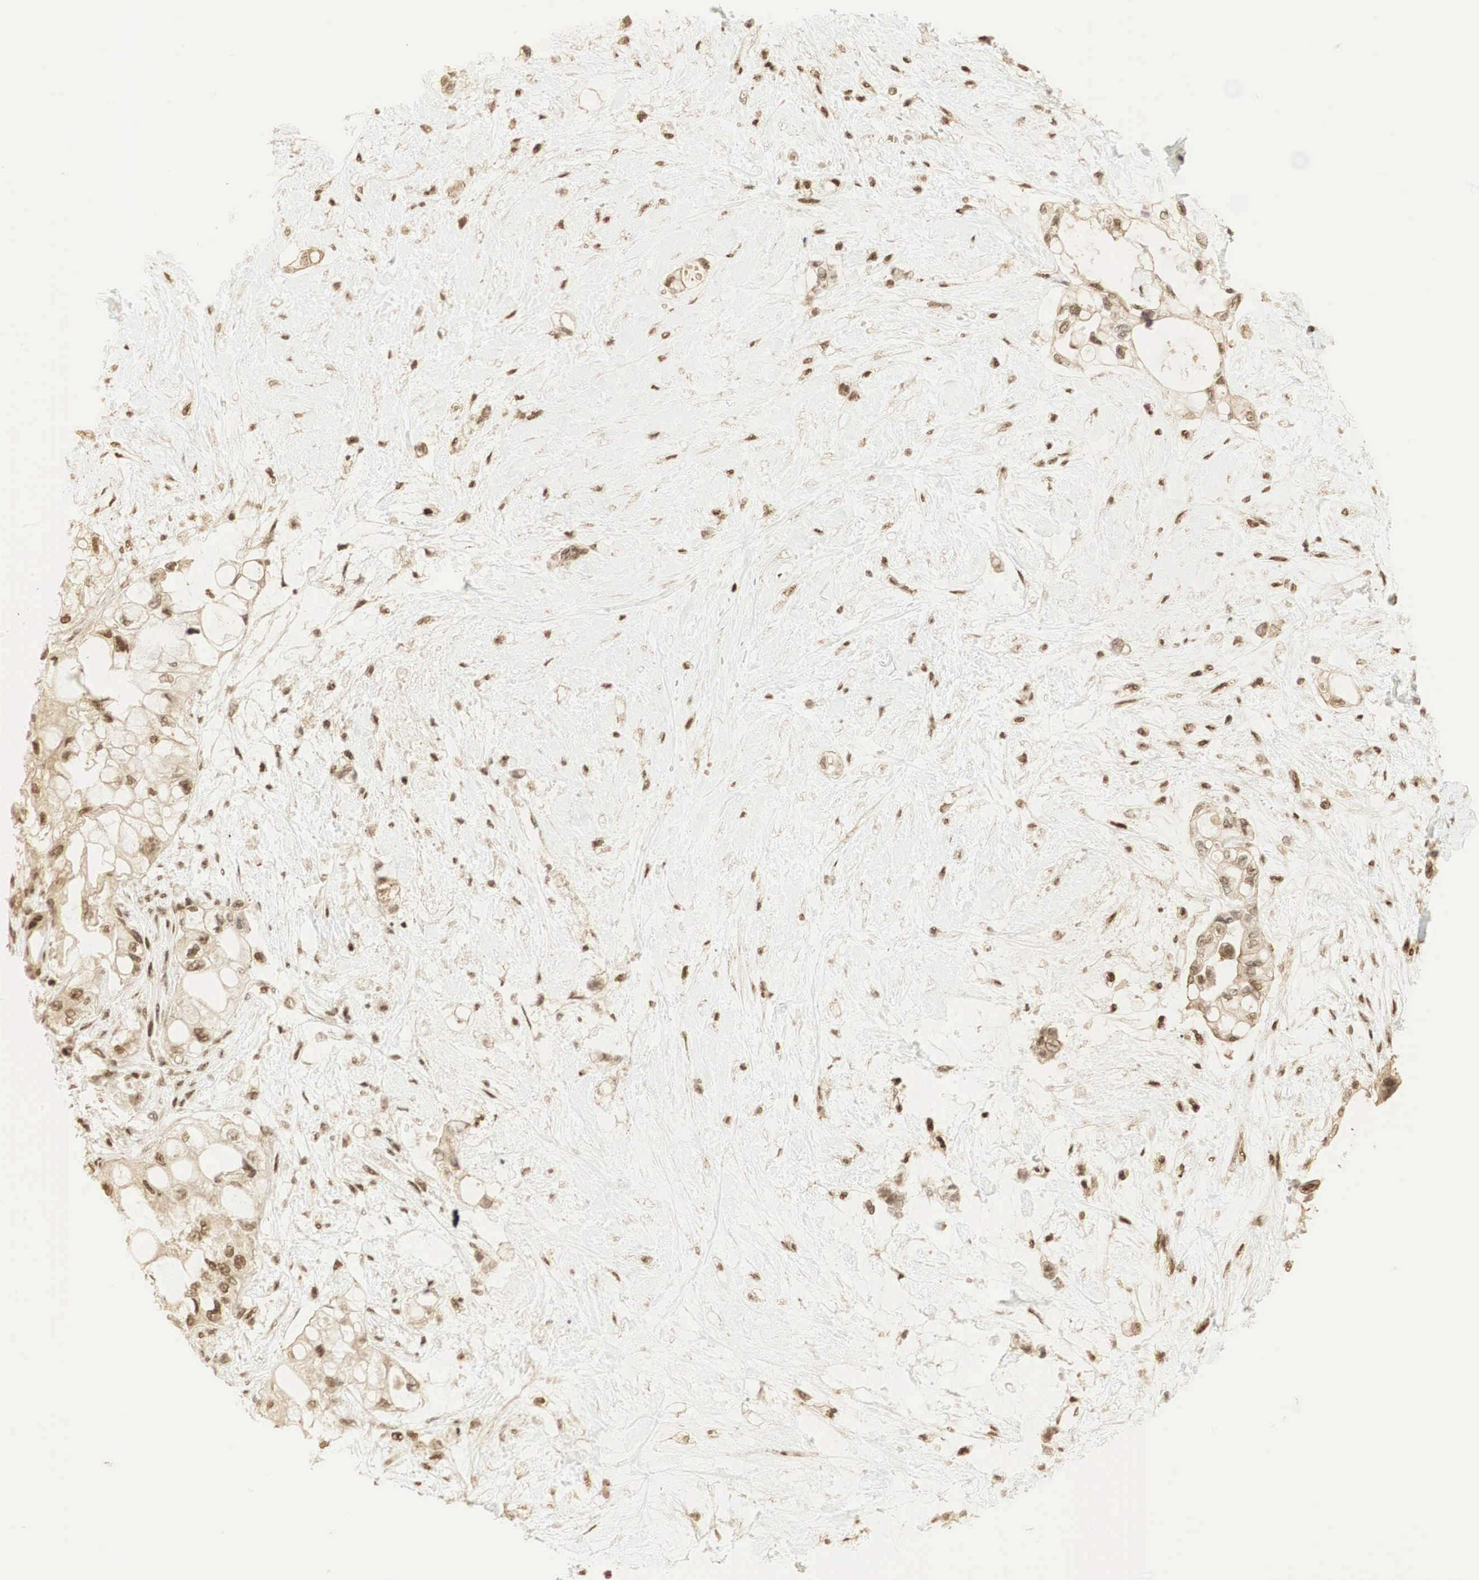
{"staining": {"intensity": "strong", "quantity": ">75%", "location": "cytoplasmic/membranous,nuclear"}, "tissue": "pancreatic cancer", "cell_type": "Tumor cells", "image_type": "cancer", "snomed": [{"axis": "morphology", "description": "Adenocarcinoma, NOS"}, {"axis": "topography", "description": "Pancreas"}], "caption": "Brown immunohistochemical staining in pancreatic cancer (adenocarcinoma) reveals strong cytoplasmic/membranous and nuclear positivity in approximately >75% of tumor cells.", "gene": "RNF113A", "patient": {"sex": "female", "age": 70}}